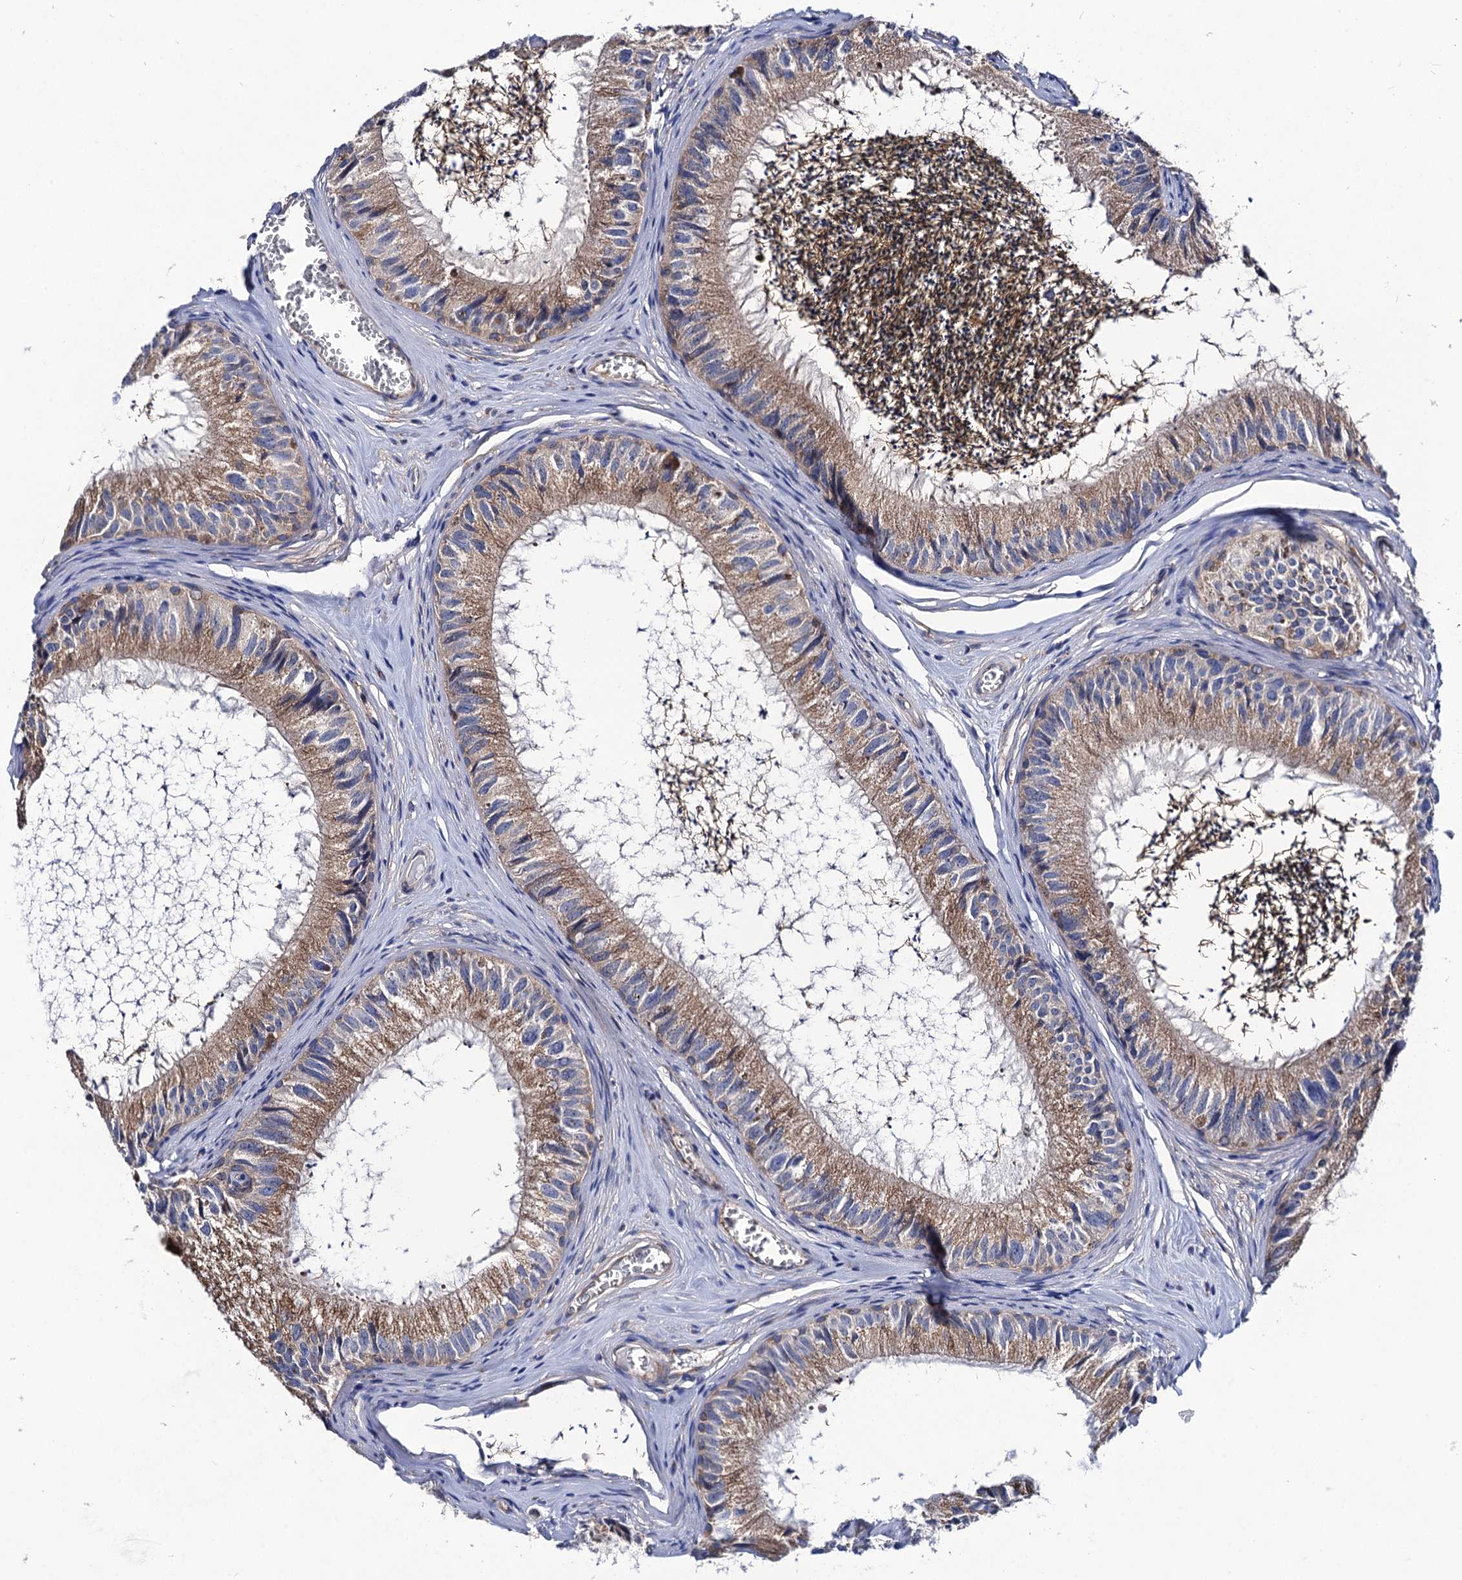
{"staining": {"intensity": "moderate", "quantity": ">75%", "location": "cytoplasmic/membranous"}, "tissue": "epididymis", "cell_type": "Glandular cells", "image_type": "normal", "snomed": [{"axis": "morphology", "description": "Normal tissue, NOS"}, {"axis": "topography", "description": "Epididymis"}], "caption": "A medium amount of moderate cytoplasmic/membranous positivity is present in about >75% of glandular cells in unremarkable epididymis.", "gene": "DYDC1", "patient": {"sex": "male", "age": 79}}